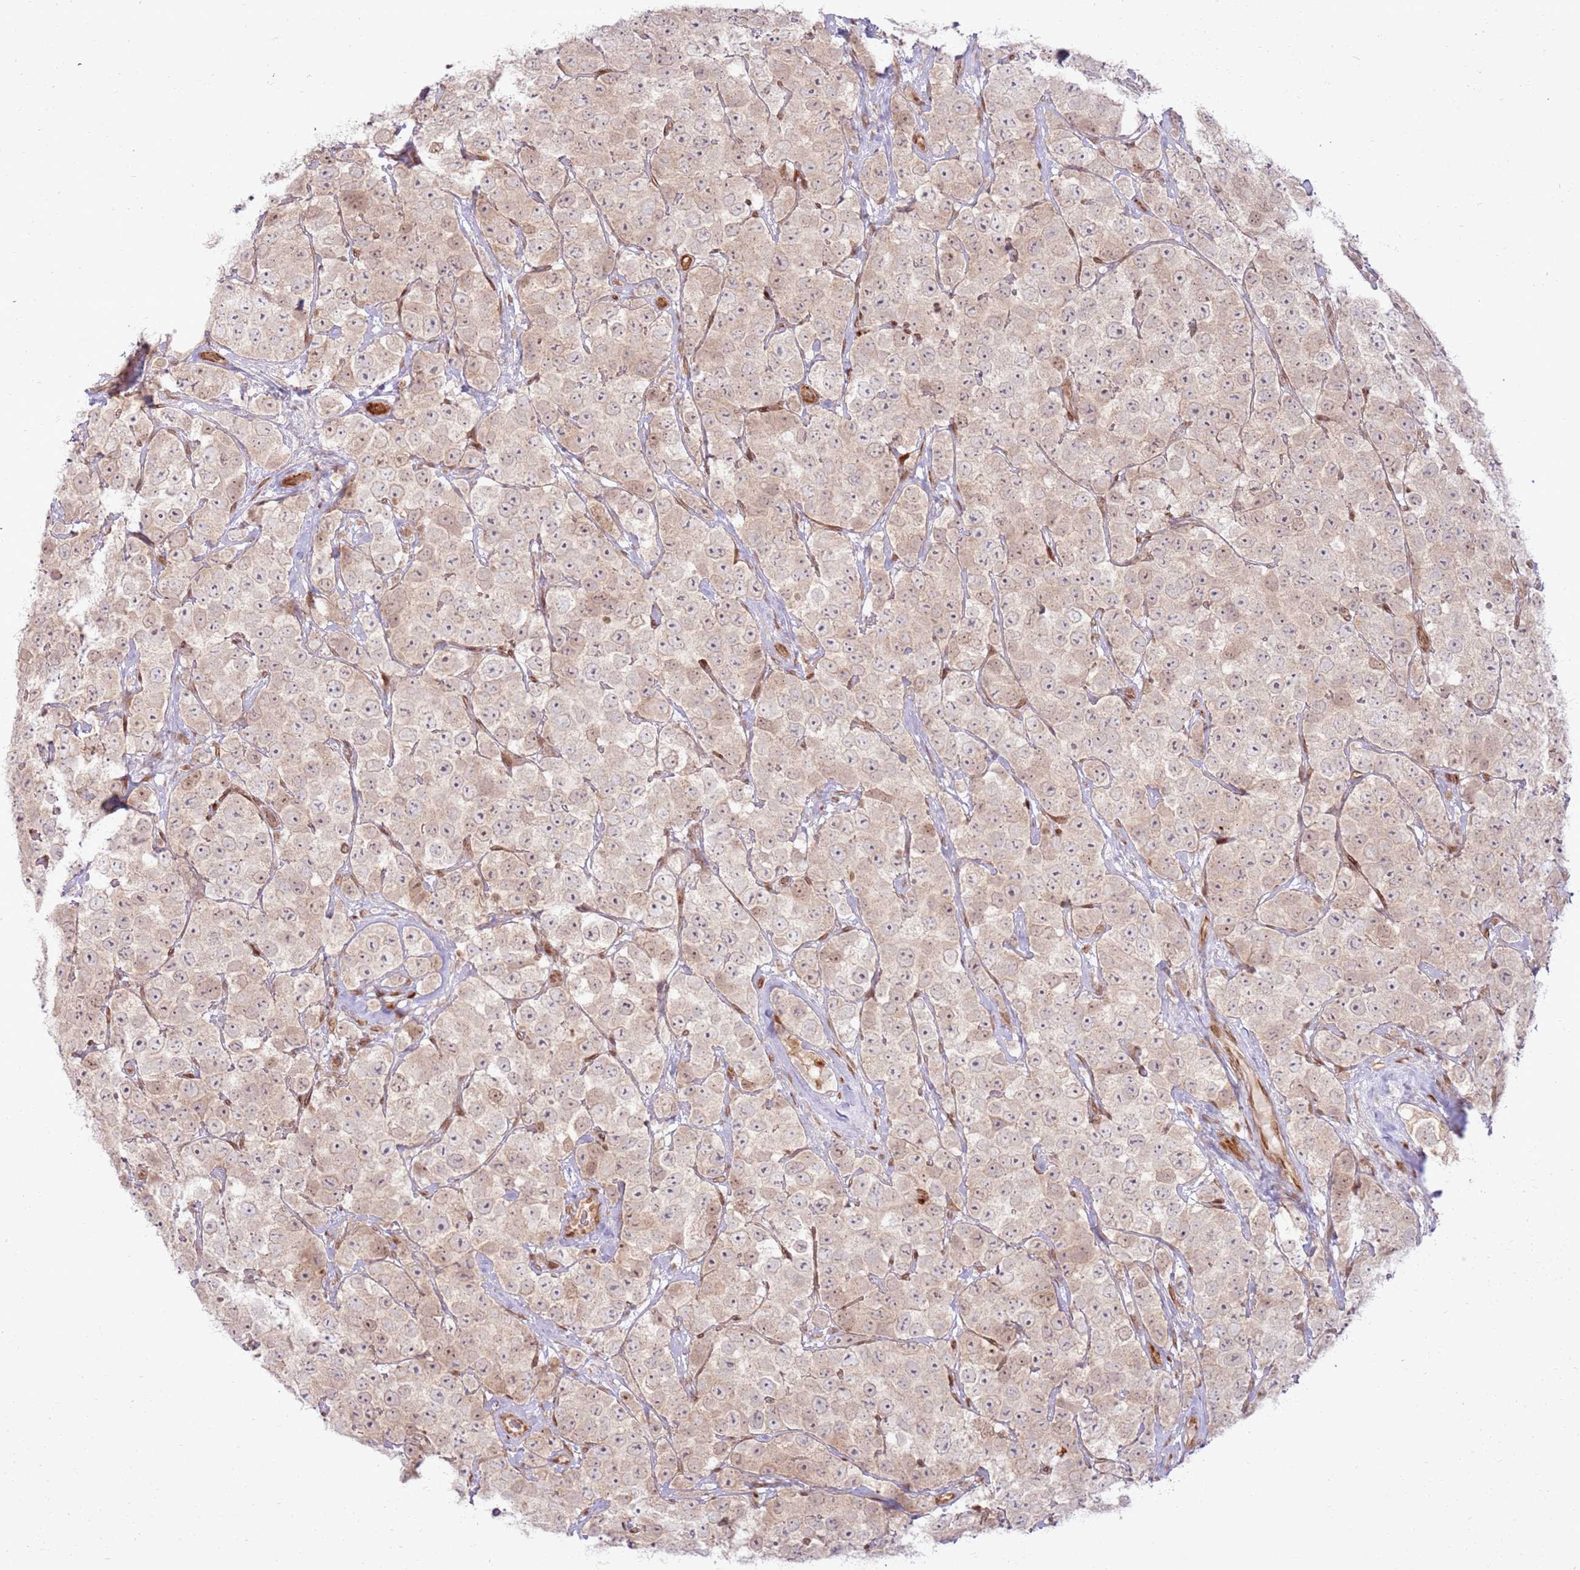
{"staining": {"intensity": "weak", "quantity": "25%-75%", "location": "cytoplasmic/membranous,nuclear"}, "tissue": "testis cancer", "cell_type": "Tumor cells", "image_type": "cancer", "snomed": [{"axis": "morphology", "description": "Seminoma, NOS"}, {"axis": "topography", "description": "Testis"}], "caption": "The image reveals a brown stain indicating the presence of a protein in the cytoplasmic/membranous and nuclear of tumor cells in testis cancer (seminoma). Using DAB (3,3'-diaminobenzidine) (brown) and hematoxylin (blue) stains, captured at high magnification using brightfield microscopy.", "gene": "KLHL36", "patient": {"sex": "male", "age": 28}}